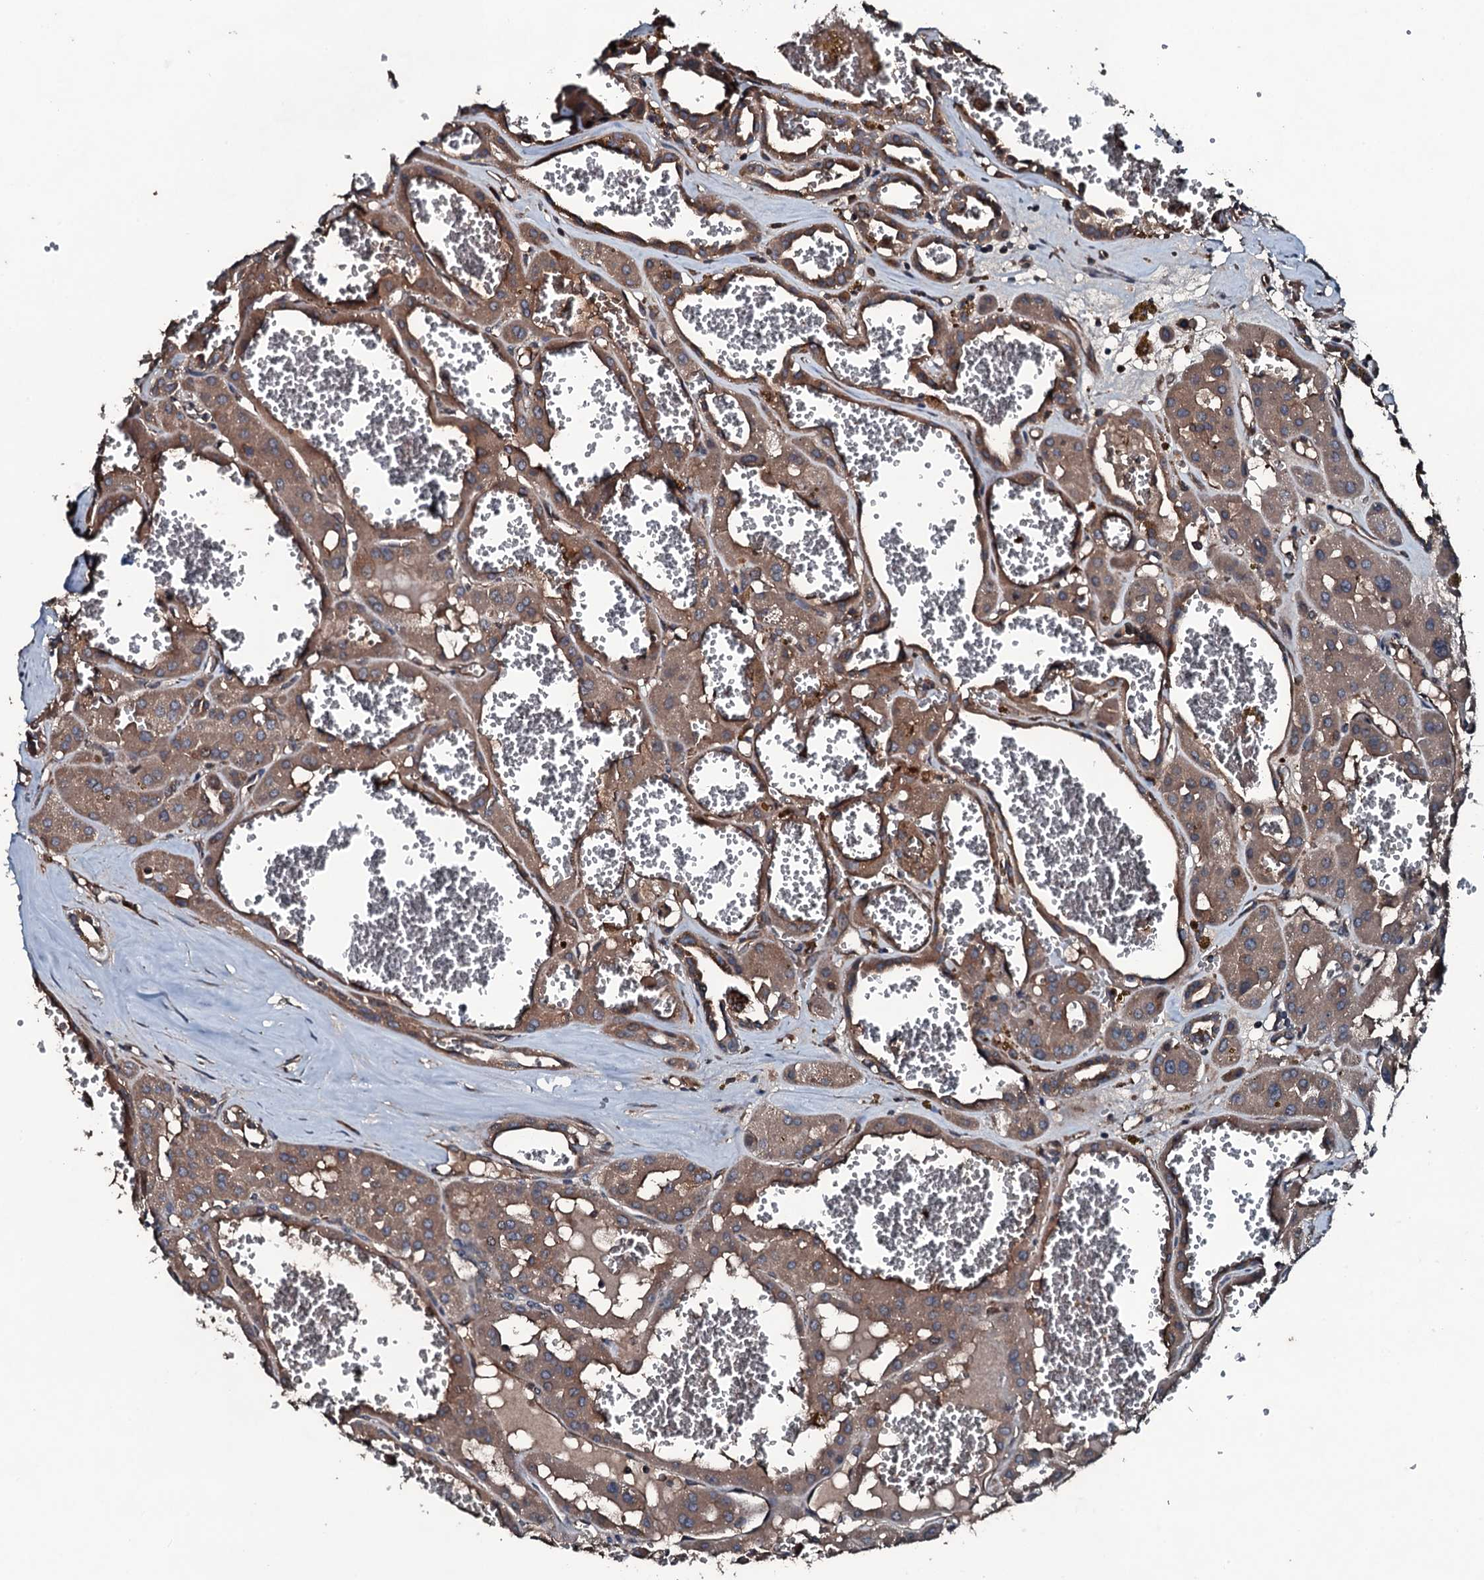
{"staining": {"intensity": "moderate", "quantity": ">75%", "location": "cytoplasmic/membranous"}, "tissue": "renal cancer", "cell_type": "Tumor cells", "image_type": "cancer", "snomed": [{"axis": "morphology", "description": "Carcinoma, NOS"}, {"axis": "topography", "description": "Kidney"}], "caption": "Protein expression analysis of renal cancer (carcinoma) exhibits moderate cytoplasmic/membranous positivity in about >75% of tumor cells. (DAB IHC with brightfield microscopy, high magnification).", "gene": "AARS1", "patient": {"sex": "female", "age": 75}}